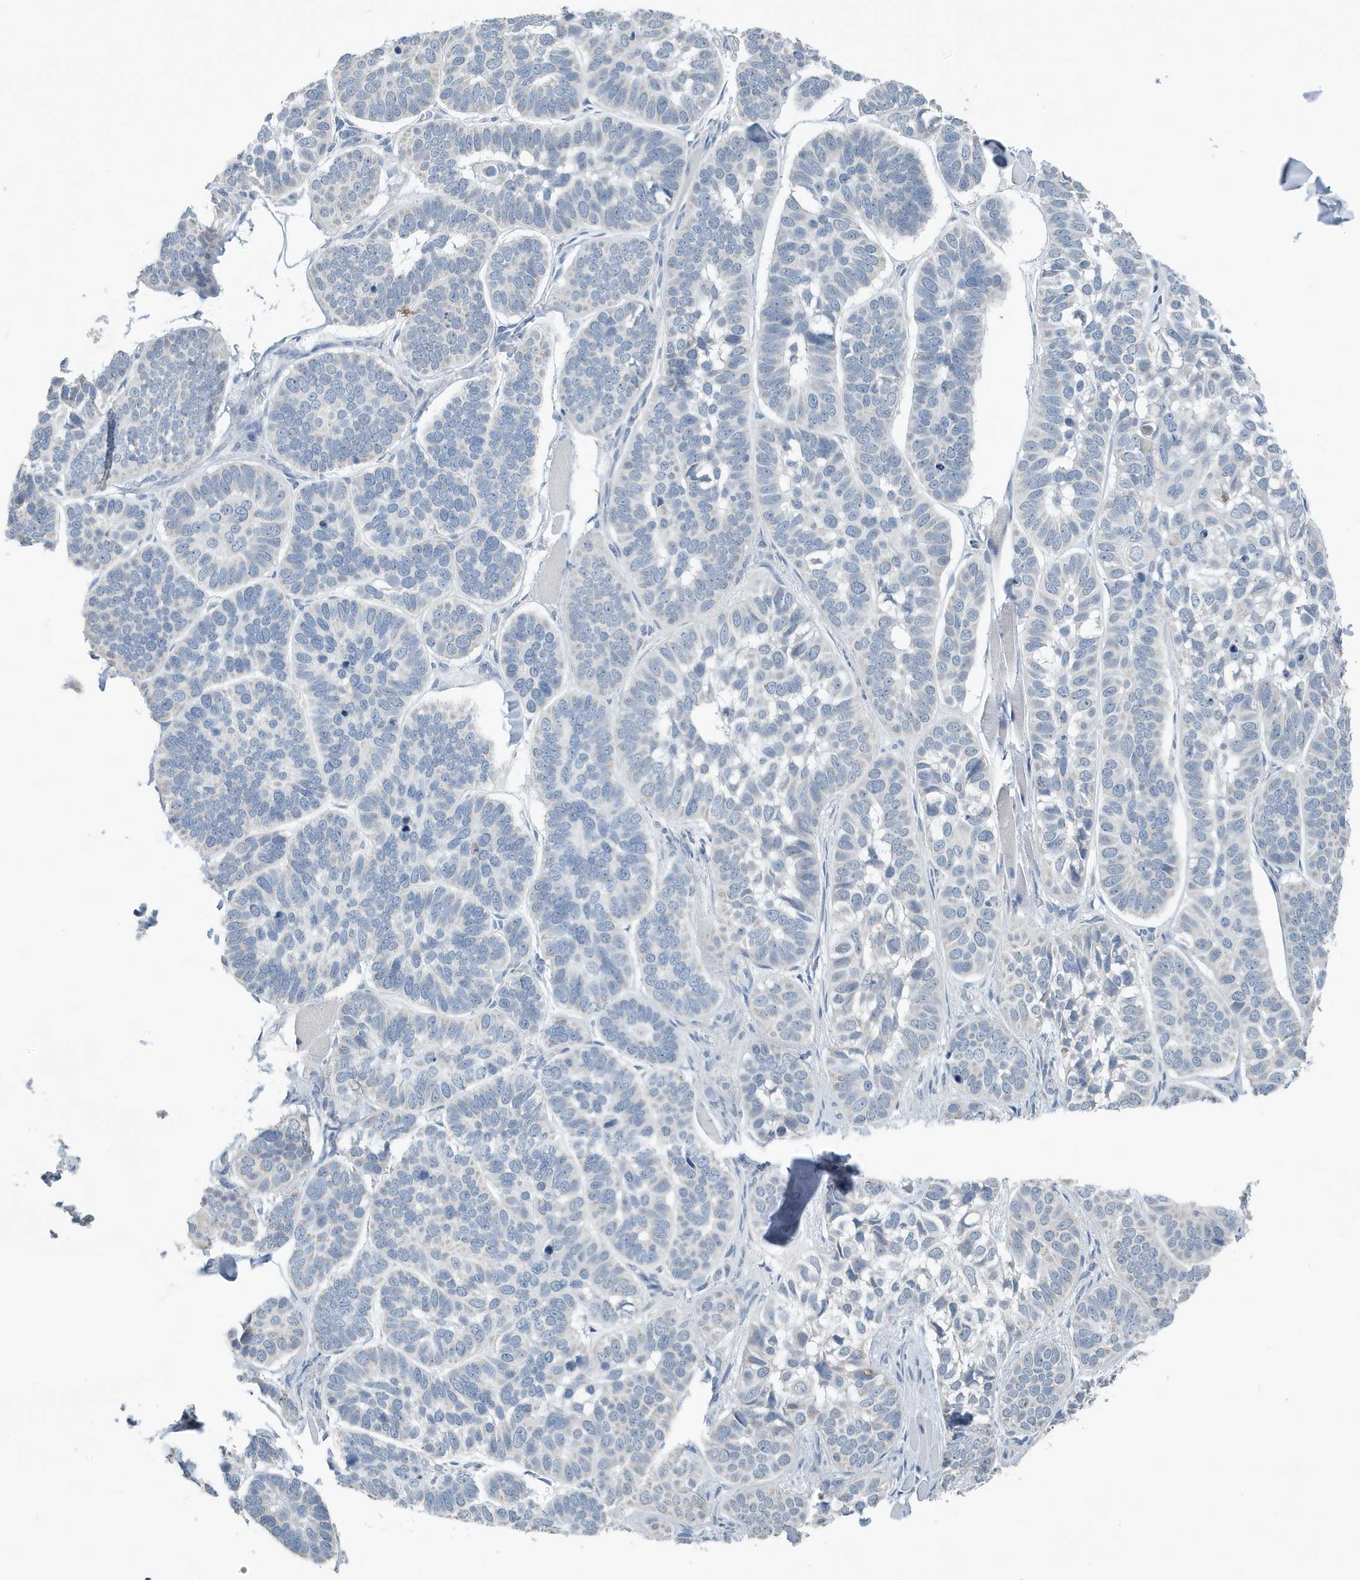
{"staining": {"intensity": "negative", "quantity": "none", "location": "none"}, "tissue": "skin cancer", "cell_type": "Tumor cells", "image_type": "cancer", "snomed": [{"axis": "morphology", "description": "Basal cell carcinoma"}, {"axis": "topography", "description": "Skin"}], "caption": "Human basal cell carcinoma (skin) stained for a protein using immunohistochemistry (IHC) demonstrates no staining in tumor cells.", "gene": "UGT2B4", "patient": {"sex": "male", "age": 62}}